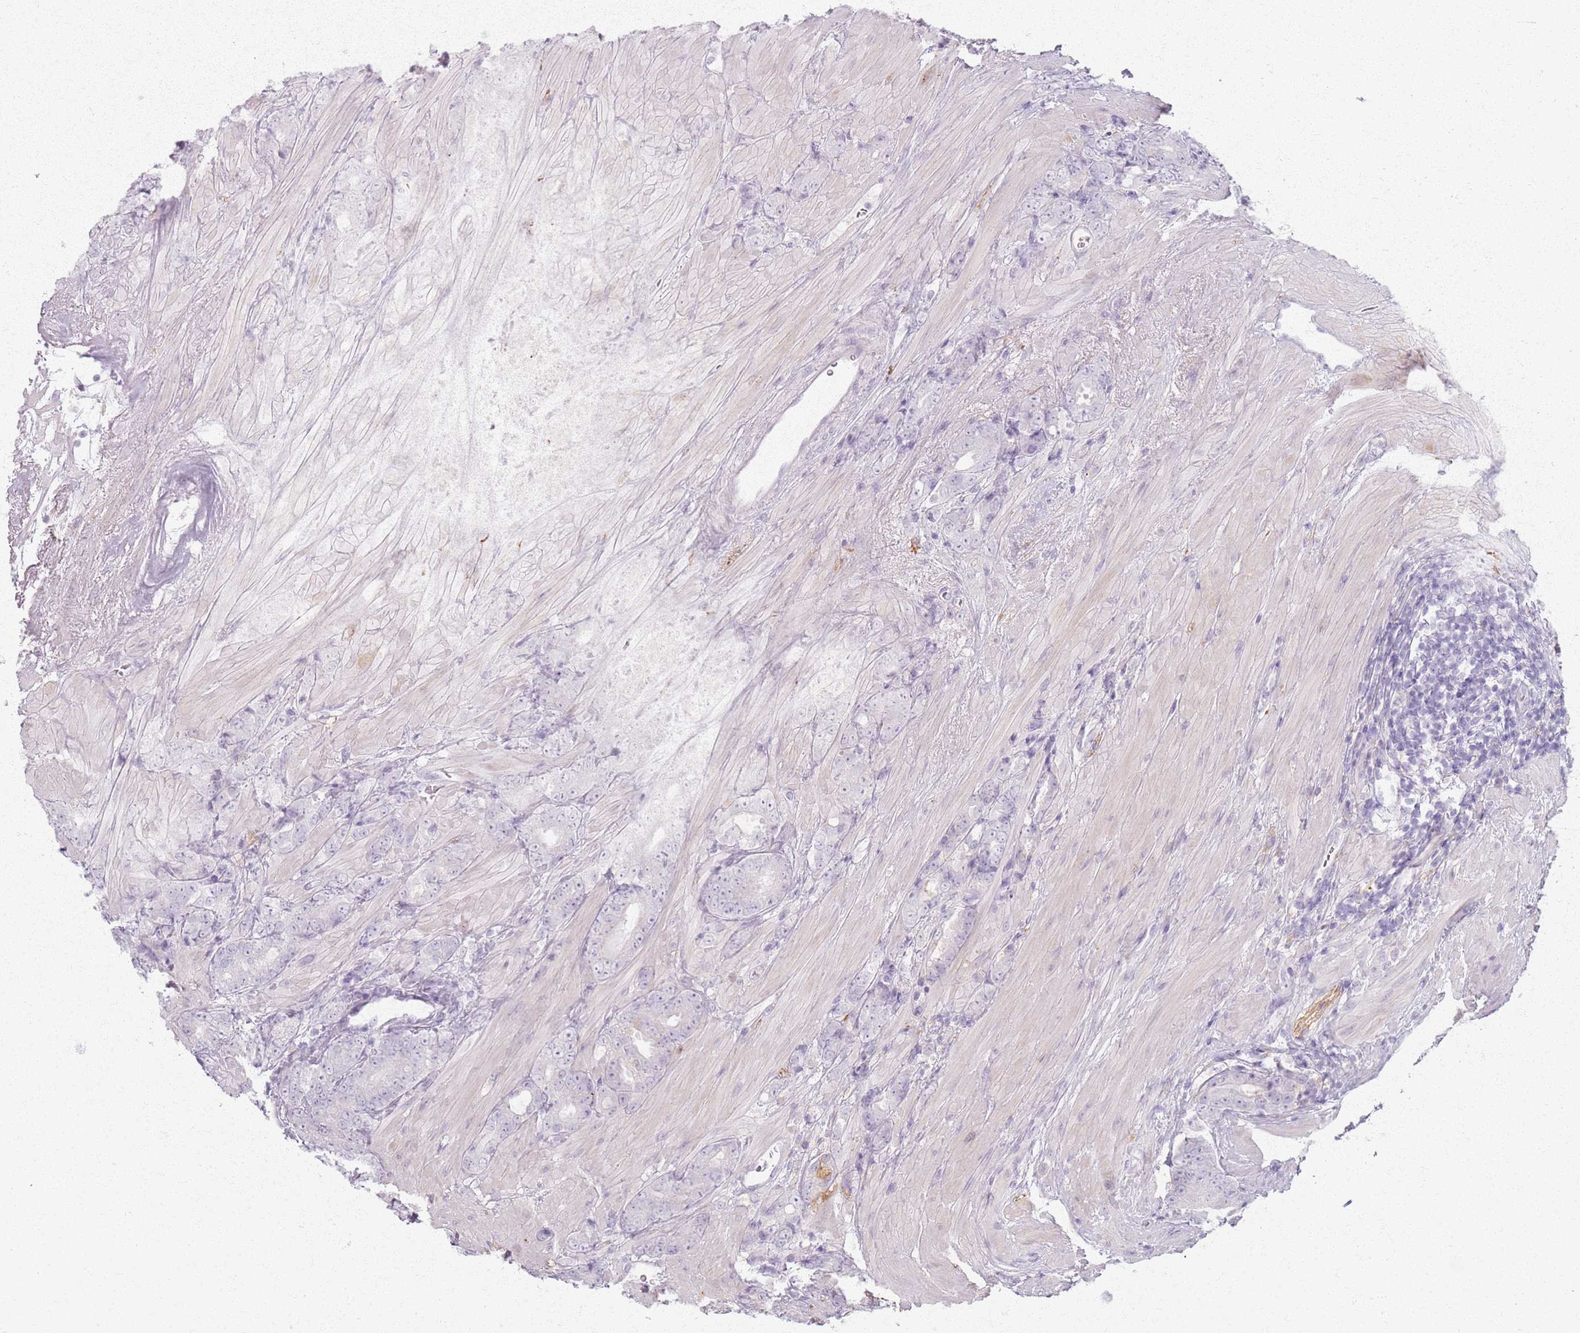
{"staining": {"intensity": "negative", "quantity": "none", "location": "none"}, "tissue": "prostate cancer", "cell_type": "Tumor cells", "image_type": "cancer", "snomed": [{"axis": "morphology", "description": "Adenocarcinoma, High grade"}, {"axis": "topography", "description": "Prostate"}], "caption": "Immunohistochemical staining of human prostate cancer displays no significant positivity in tumor cells.", "gene": "GDPGP1", "patient": {"sex": "male", "age": 62}}